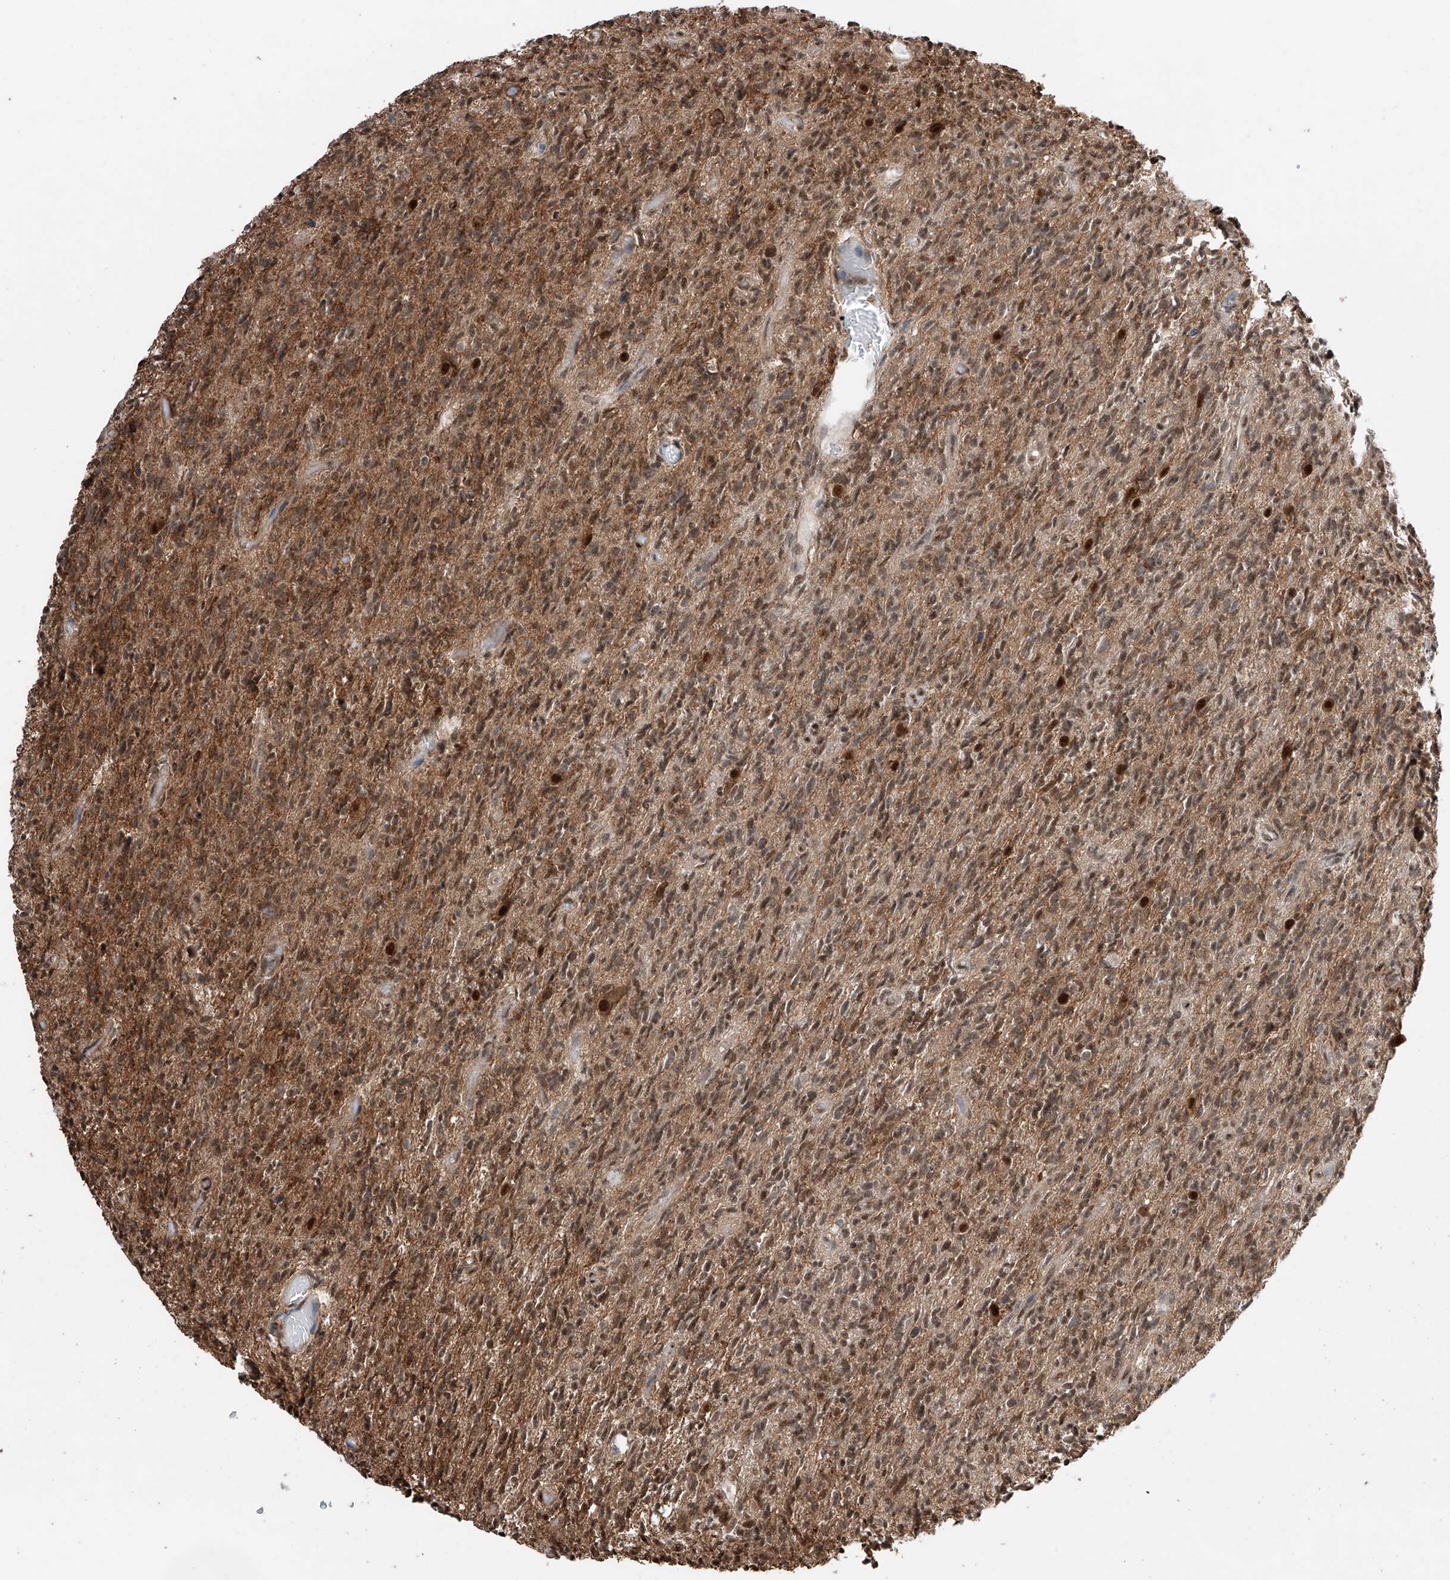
{"staining": {"intensity": "moderate", "quantity": ">75%", "location": "cytoplasmic/membranous,nuclear"}, "tissue": "glioma", "cell_type": "Tumor cells", "image_type": "cancer", "snomed": [{"axis": "morphology", "description": "Glioma, malignant, High grade"}, {"axis": "topography", "description": "Brain"}], "caption": "Immunohistochemical staining of human malignant glioma (high-grade) displays medium levels of moderate cytoplasmic/membranous and nuclear protein expression in about >75% of tumor cells. The protein of interest is shown in brown color, while the nuclei are stained blue.", "gene": "ZNF445", "patient": {"sex": "female", "age": 57}}